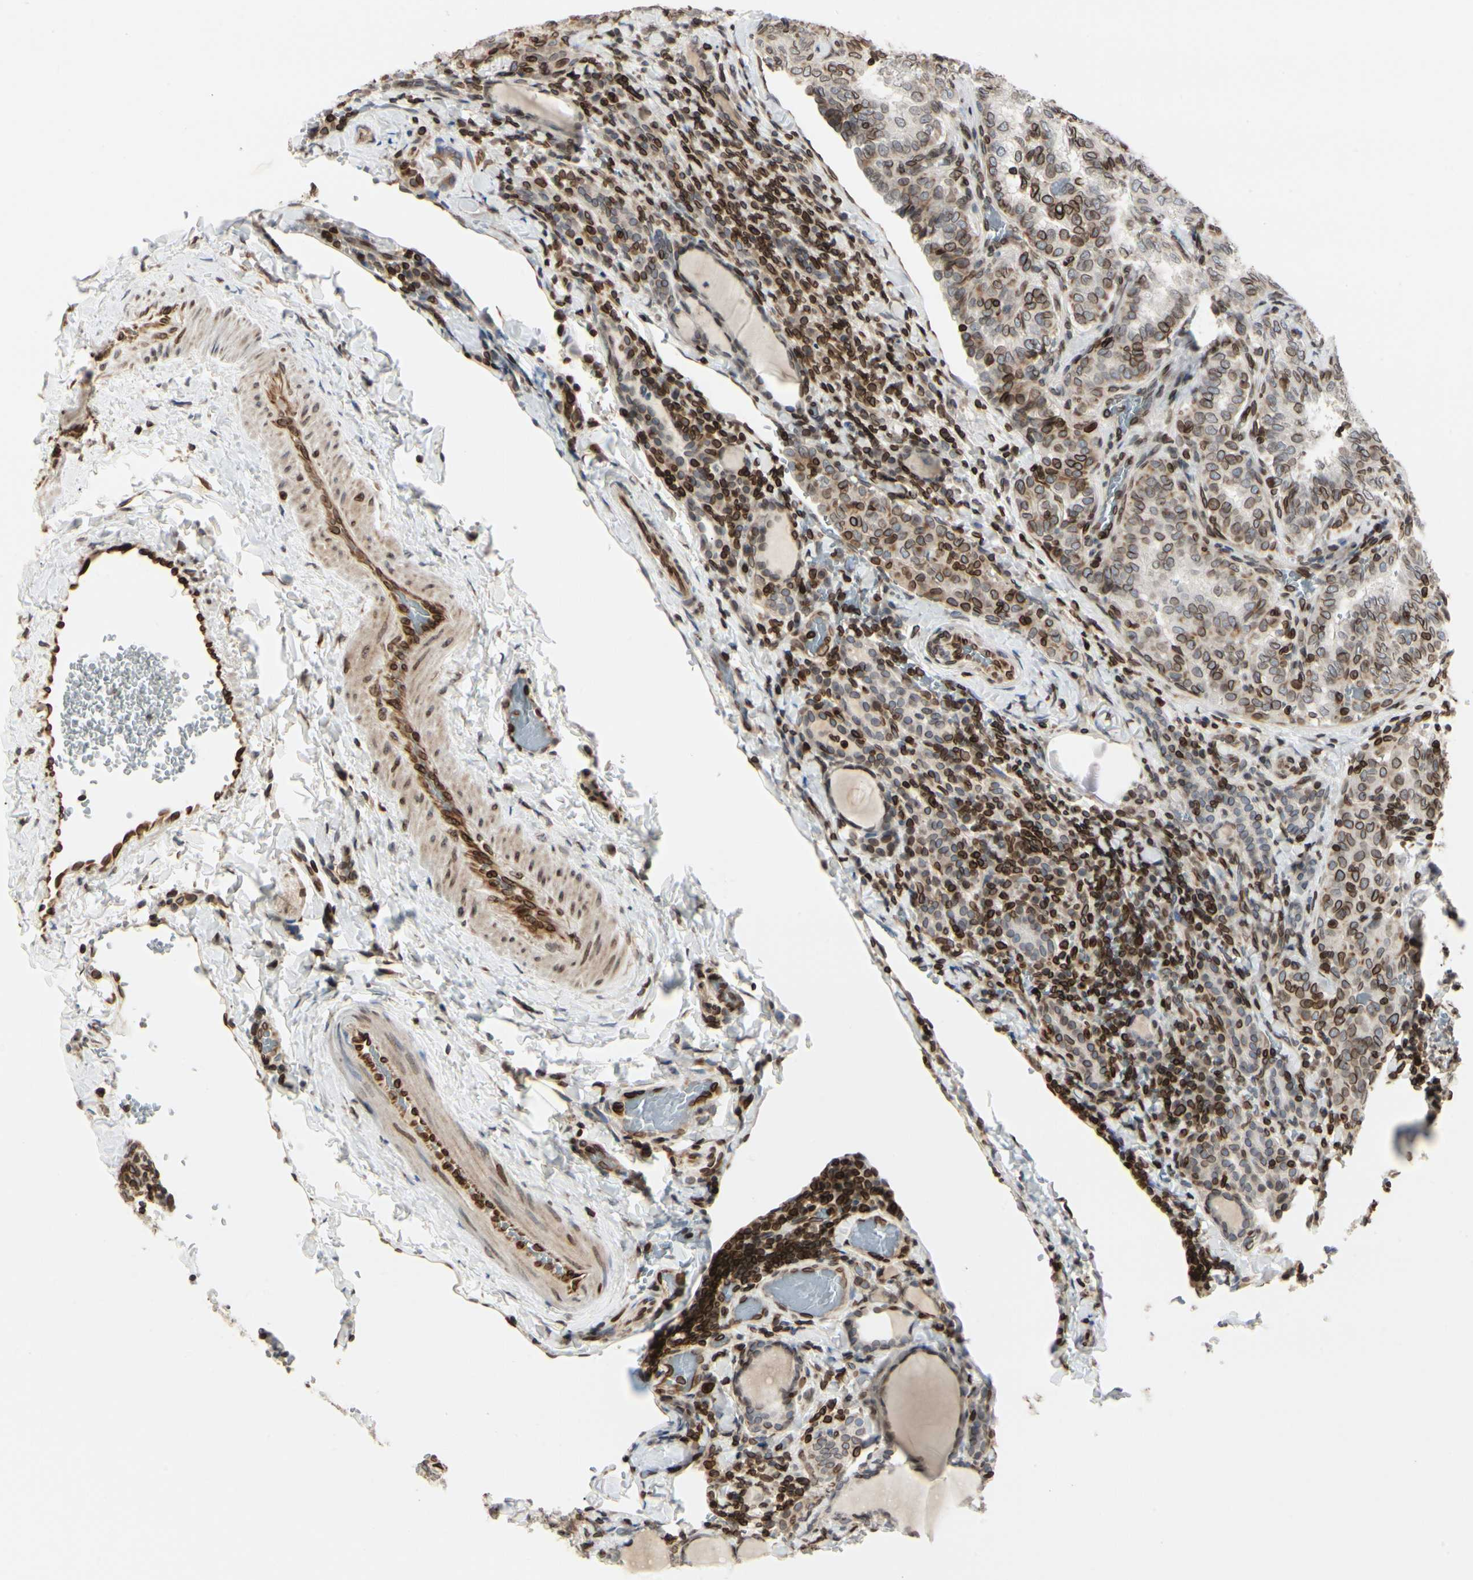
{"staining": {"intensity": "moderate", "quantity": ">75%", "location": "cytoplasmic/membranous,nuclear"}, "tissue": "thyroid cancer", "cell_type": "Tumor cells", "image_type": "cancer", "snomed": [{"axis": "morphology", "description": "Normal tissue, NOS"}, {"axis": "morphology", "description": "Papillary adenocarcinoma, NOS"}, {"axis": "topography", "description": "Thyroid gland"}], "caption": "The immunohistochemical stain shows moderate cytoplasmic/membranous and nuclear staining in tumor cells of papillary adenocarcinoma (thyroid) tissue. The staining was performed using DAB (3,3'-diaminobenzidine) to visualize the protein expression in brown, while the nuclei were stained in blue with hematoxylin (Magnification: 20x).", "gene": "TMPO", "patient": {"sex": "female", "age": 30}}